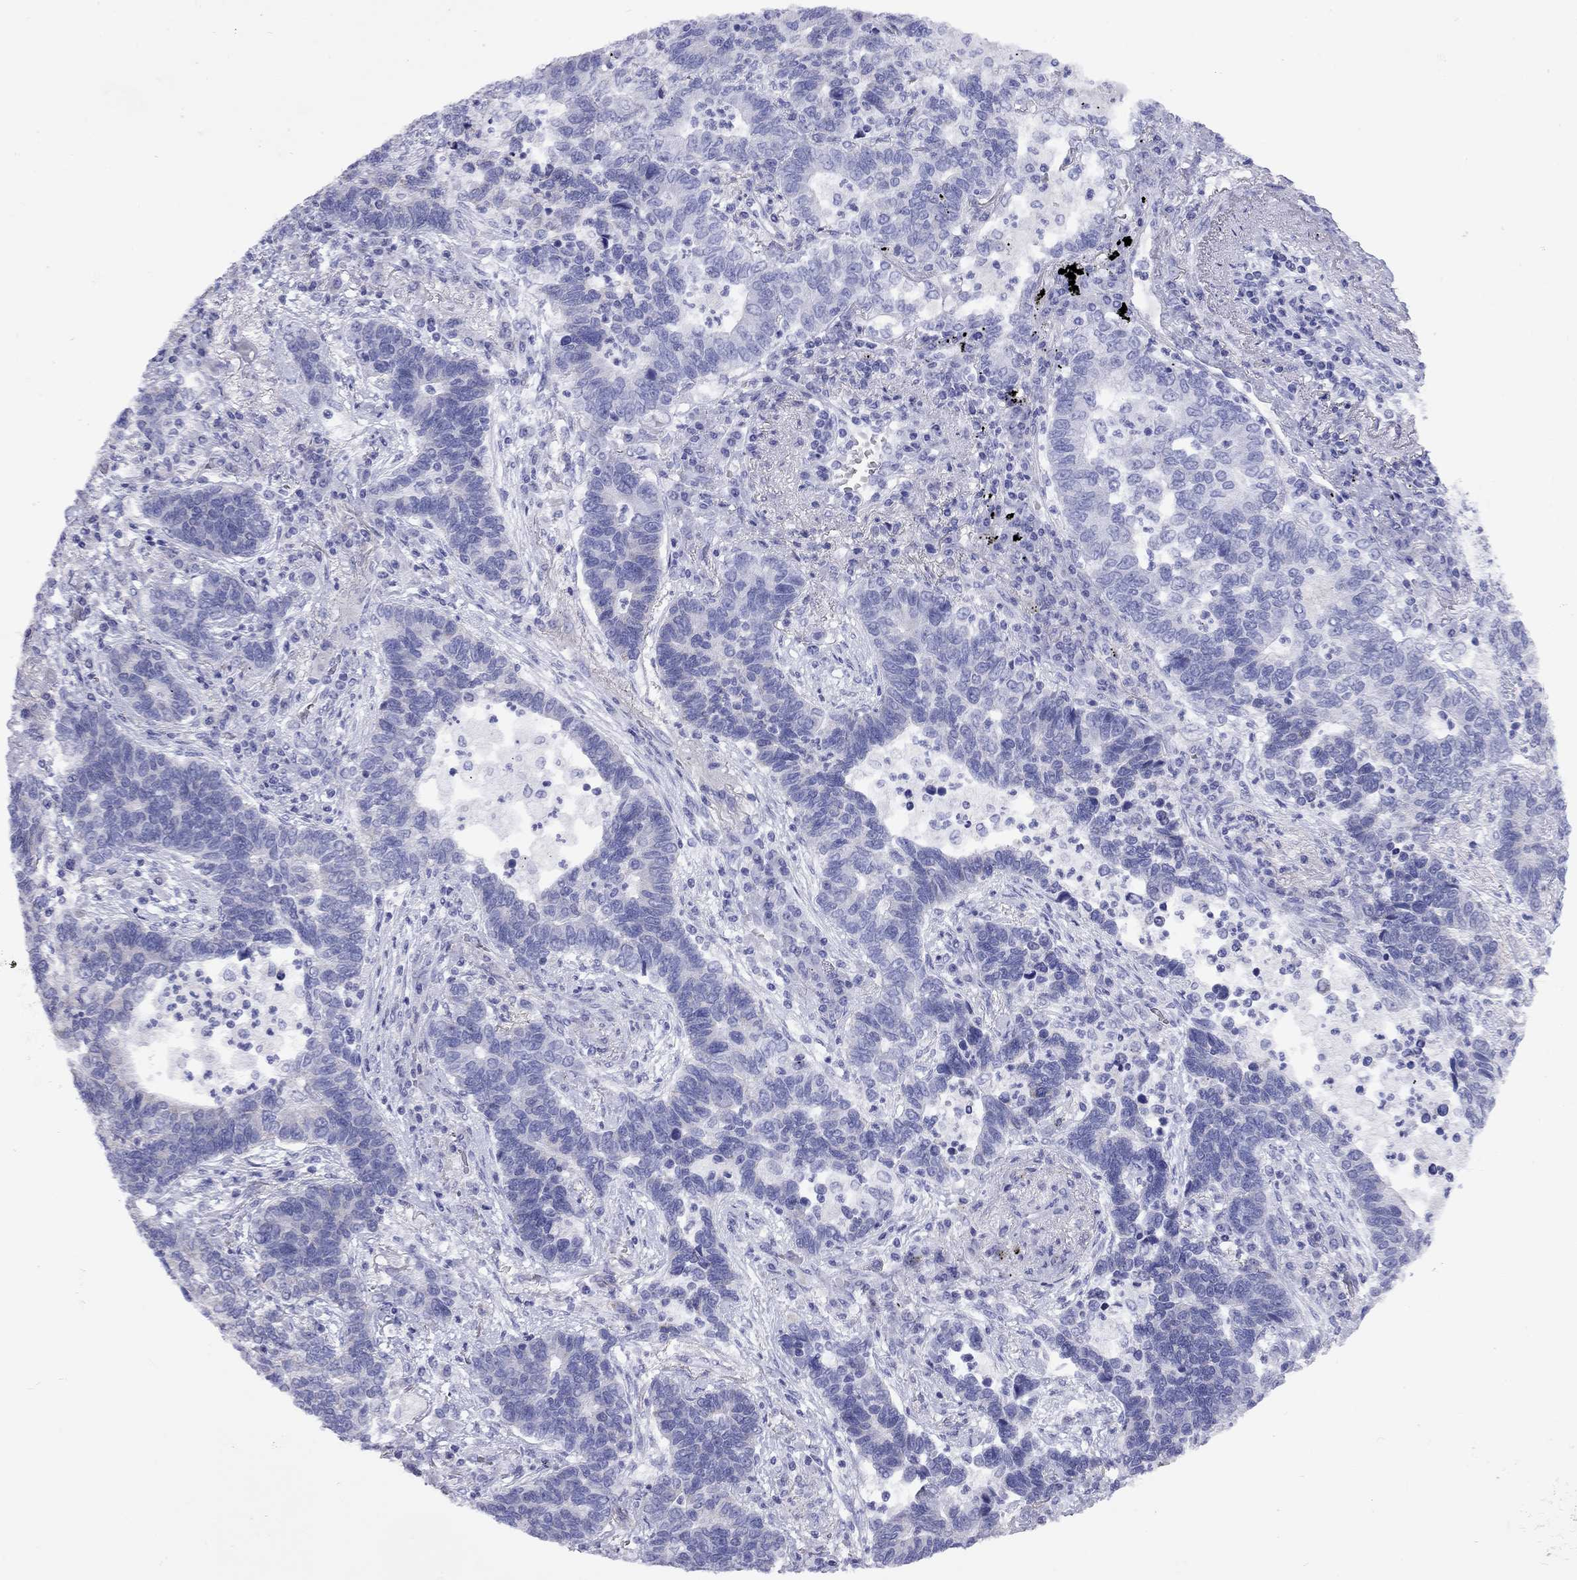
{"staining": {"intensity": "negative", "quantity": "none", "location": "none"}, "tissue": "lung cancer", "cell_type": "Tumor cells", "image_type": "cancer", "snomed": [{"axis": "morphology", "description": "Adenocarcinoma, NOS"}, {"axis": "topography", "description": "Lung"}], "caption": "Tumor cells are negative for brown protein staining in lung cancer (adenocarcinoma). (DAB IHC with hematoxylin counter stain).", "gene": "DPY19L2", "patient": {"sex": "female", "age": 57}}